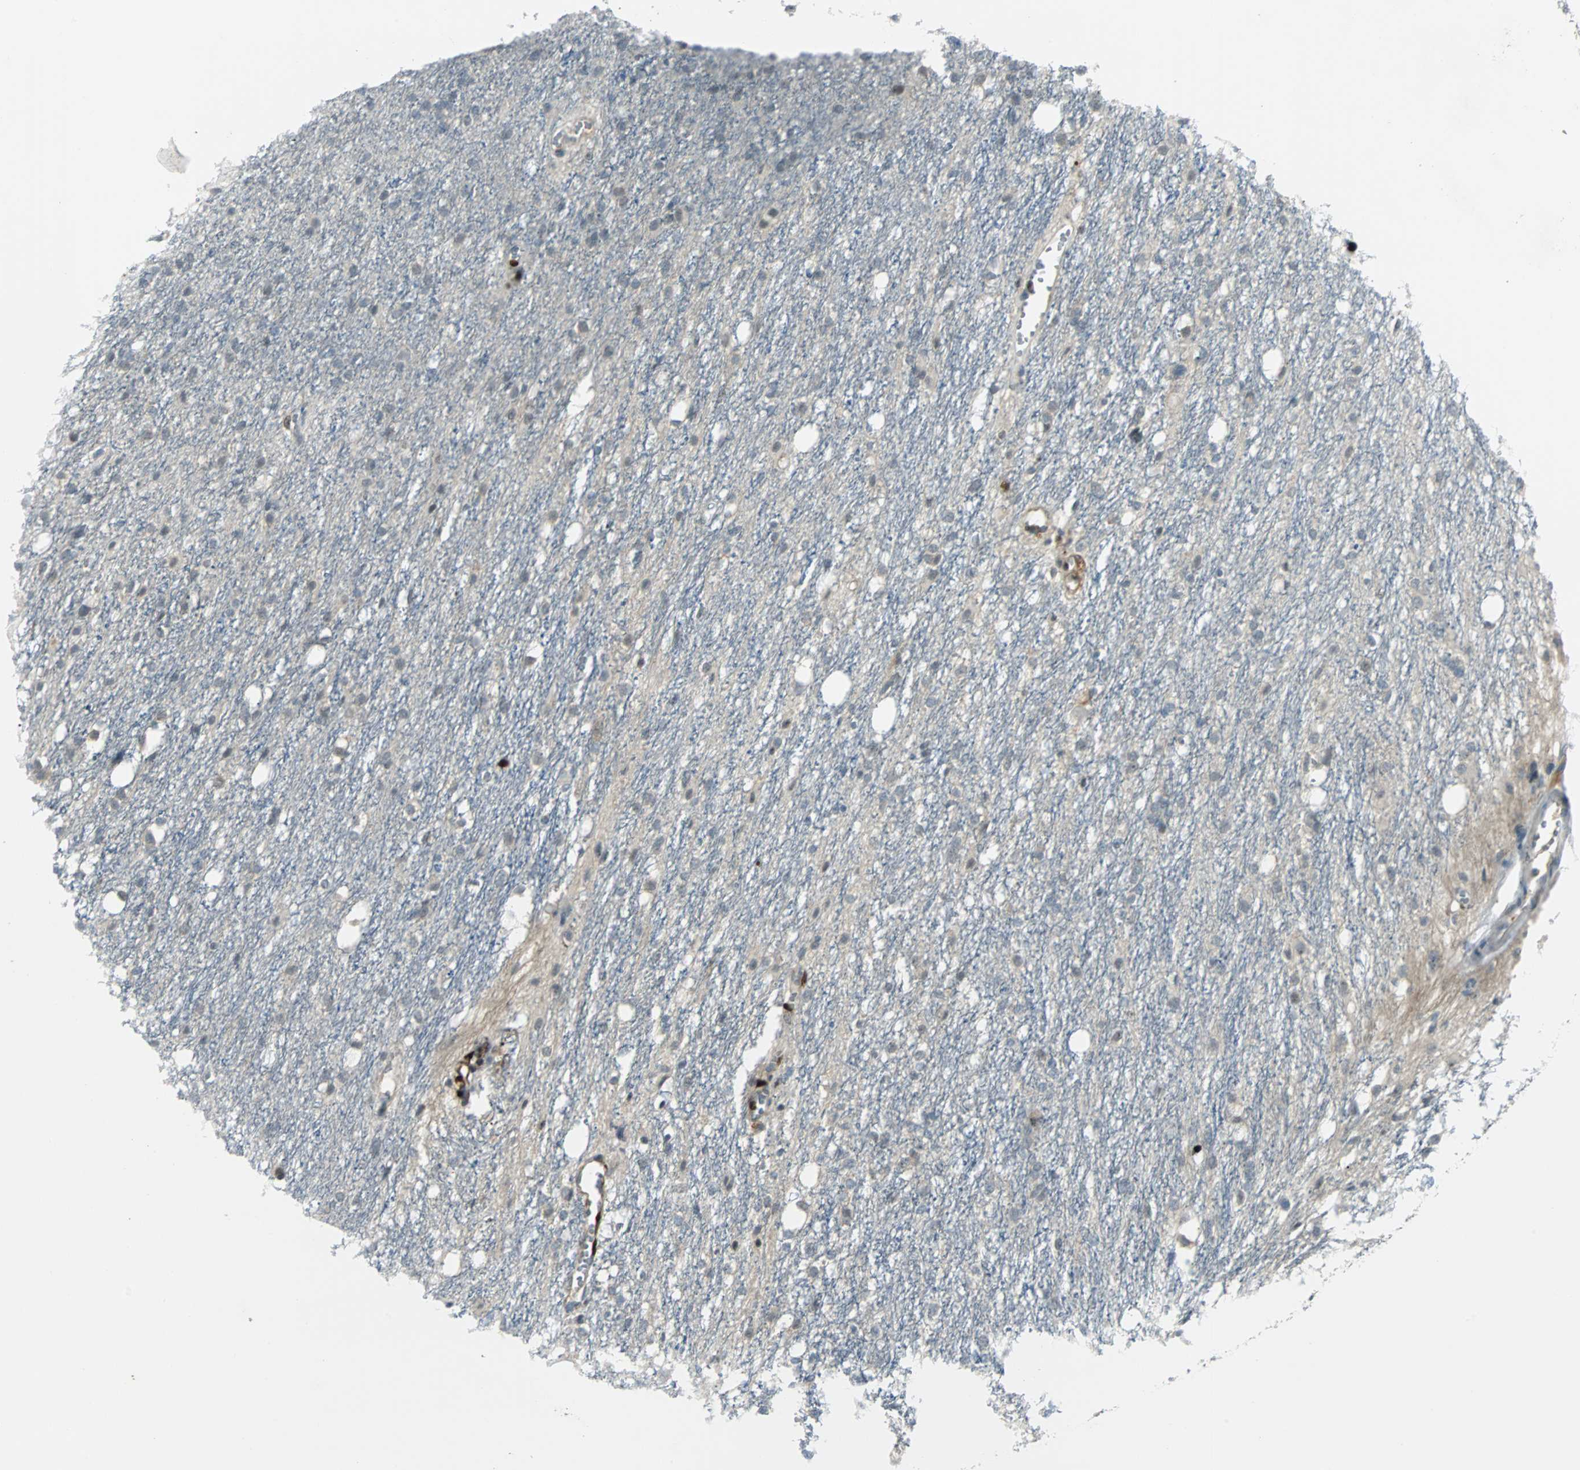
{"staining": {"intensity": "weak", "quantity": "<25%", "location": "cytoplasmic/membranous,nuclear"}, "tissue": "glioma", "cell_type": "Tumor cells", "image_type": "cancer", "snomed": [{"axis": "morphology", "description": "Glioma, malignant, High grade"}, {"axis": "topography", "description": "Brain"}], "caption": "DAB immunohistochemical staining of human high-grade glioma (malignant) displays no significant positivity in tumor cells.", "gene": "FHL2", "patient": {"sex": "female", "age": 59}}